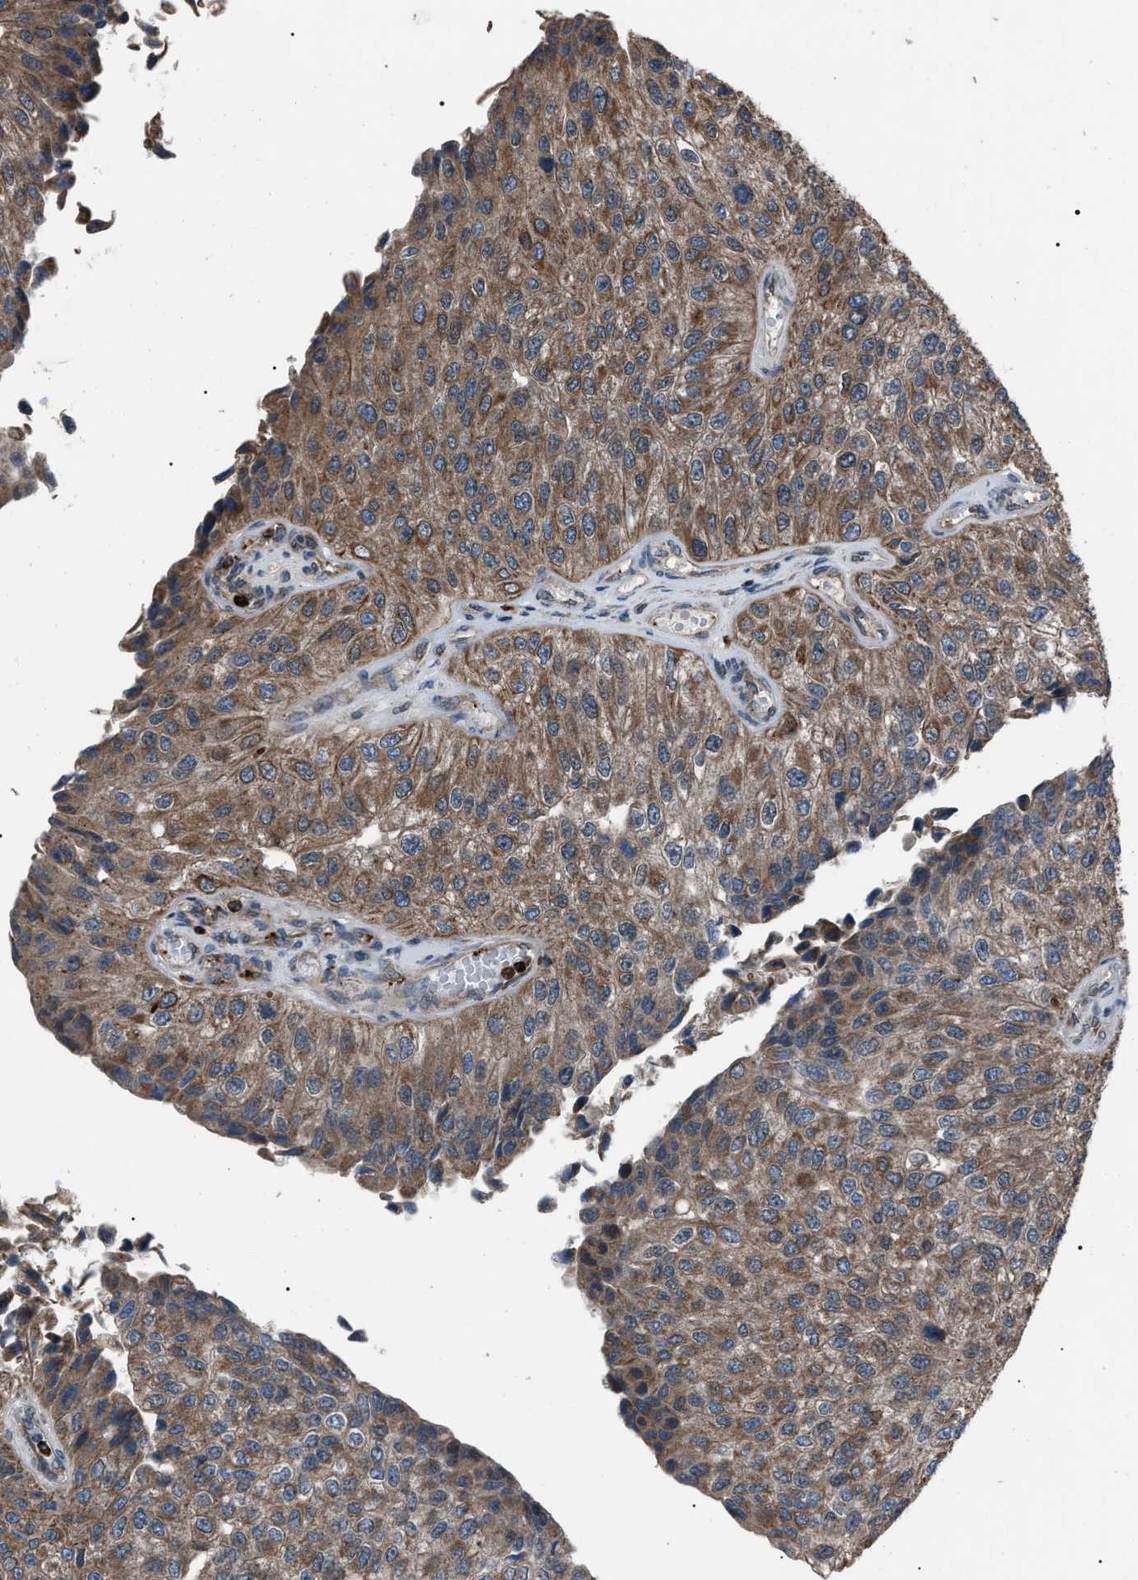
{"staining": {"intensity": "moderate", "quantity": ">75%", "location": "cytoplasmic/membranous"}, "tissue": "urothelial cancer", "cell_type": "Tumor cells", "image_type": "cancer", "snomed": [{"axis": "morphology", "description": "Urothelial carcinoma, High grade"}, {"axis": "topography", "description": "Kidney"}, {"axis": "topography", "description": "Urinary bladder"}], "caption": "A brown stain shows moderate cytoplasmic/membranous staining of a protein in human urothelial cancer tumor cells. The staining was performed using DAB (3,3'-diaminobenzidine), with brown indicating positive protein expression. Nuclei are stained blue with hematoxylin.", "gene": "ZFAND2A", "patient": {"sex": "male", "age": 77}}